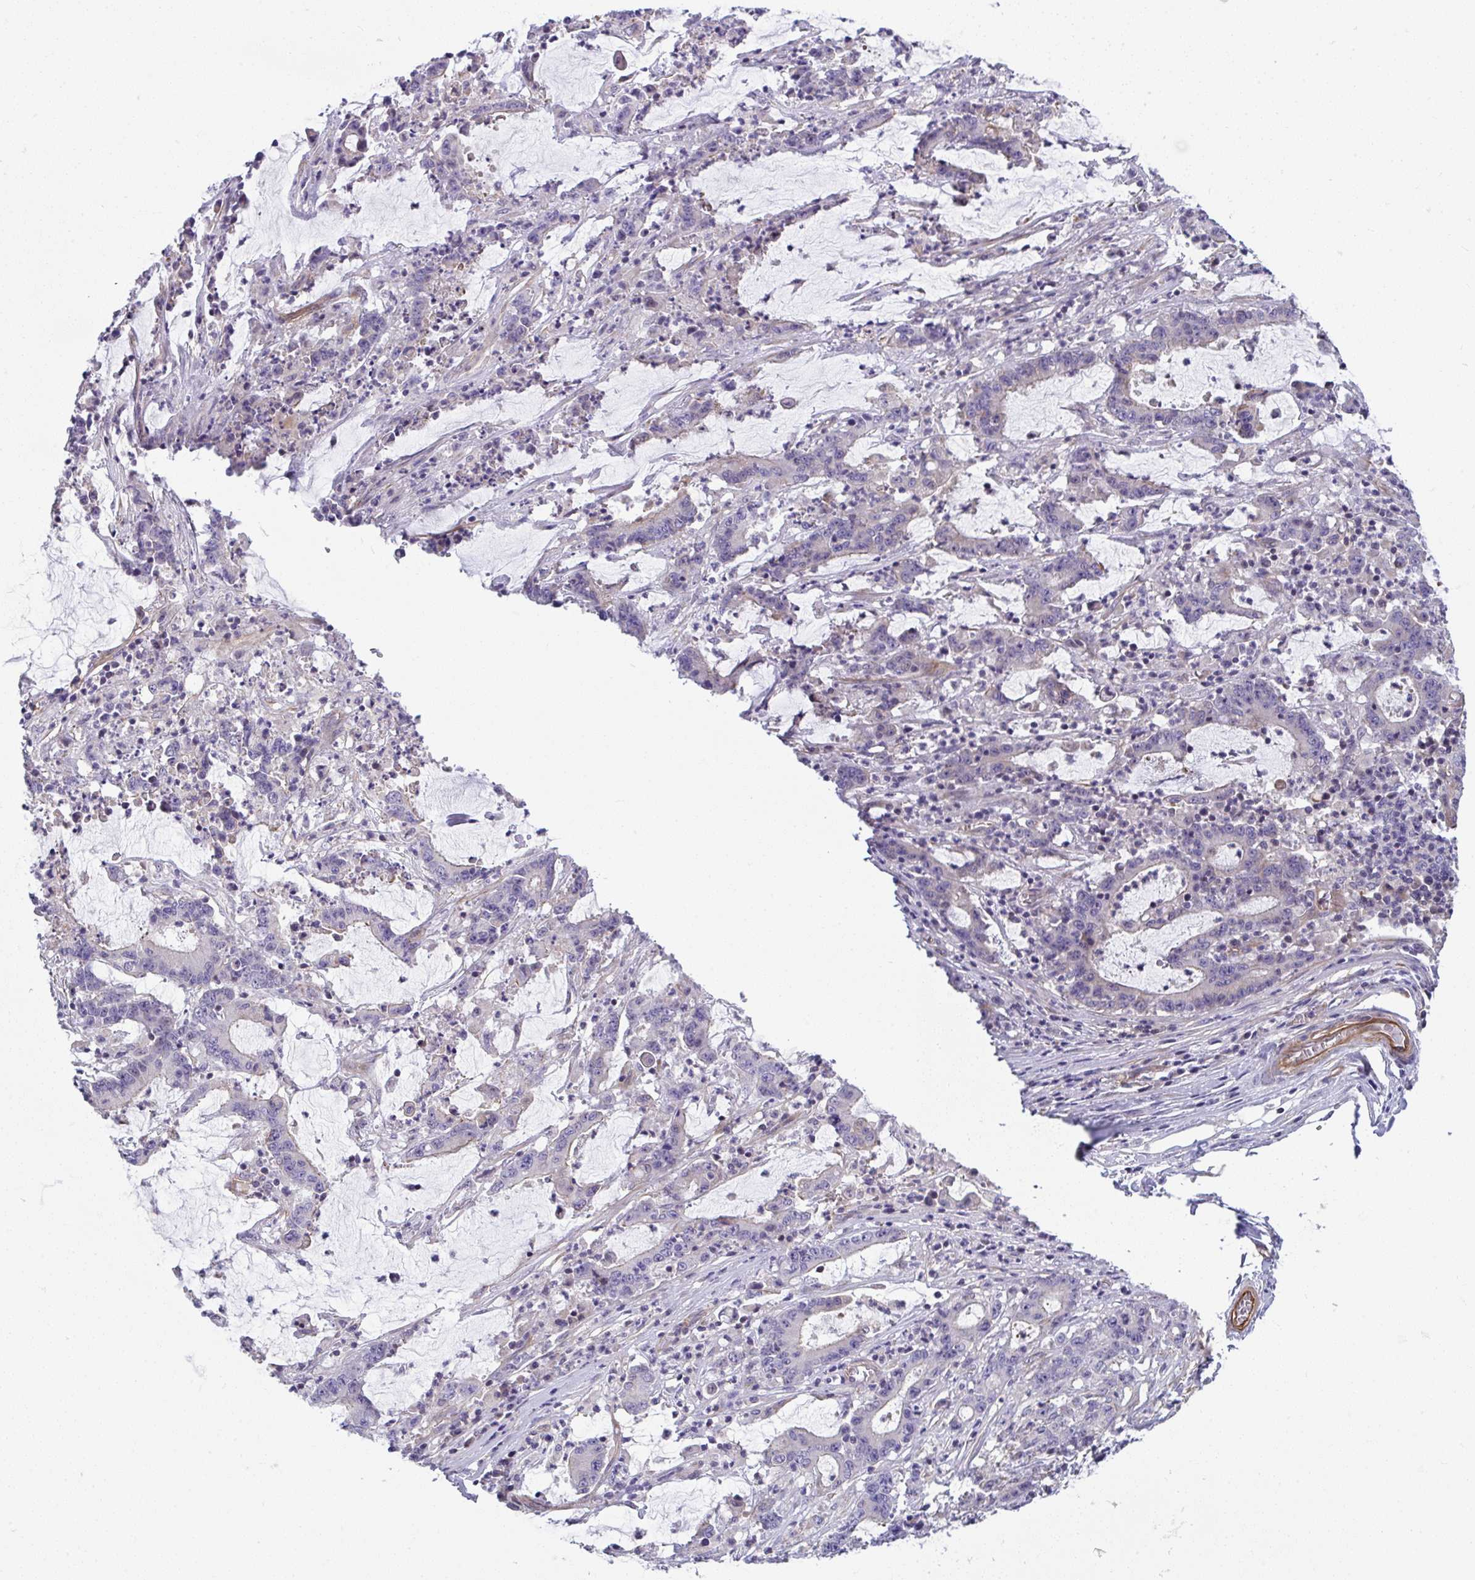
{"staining": {"intensity": "negative", "quantity": "none", "location": "none"}, "tissue": "stomach cancer", "cell_type": "Tumor cells", "image_type": "cancer", "snomed": [{"axis": "morphology", "description": "Adenocarcinoma, NOS"}, {"axis": "topography", "description": "Stomach, upper"}], "caption": "This image is of stomach cancer (adenocarcinoma) stained with immunohistochemistry to label a protein in brown with the nuclei are counter-stained blue. There is no positivity in tumor cells.", "gene": "MYL12A", "patient": {"sex": "male", "age": 68}}